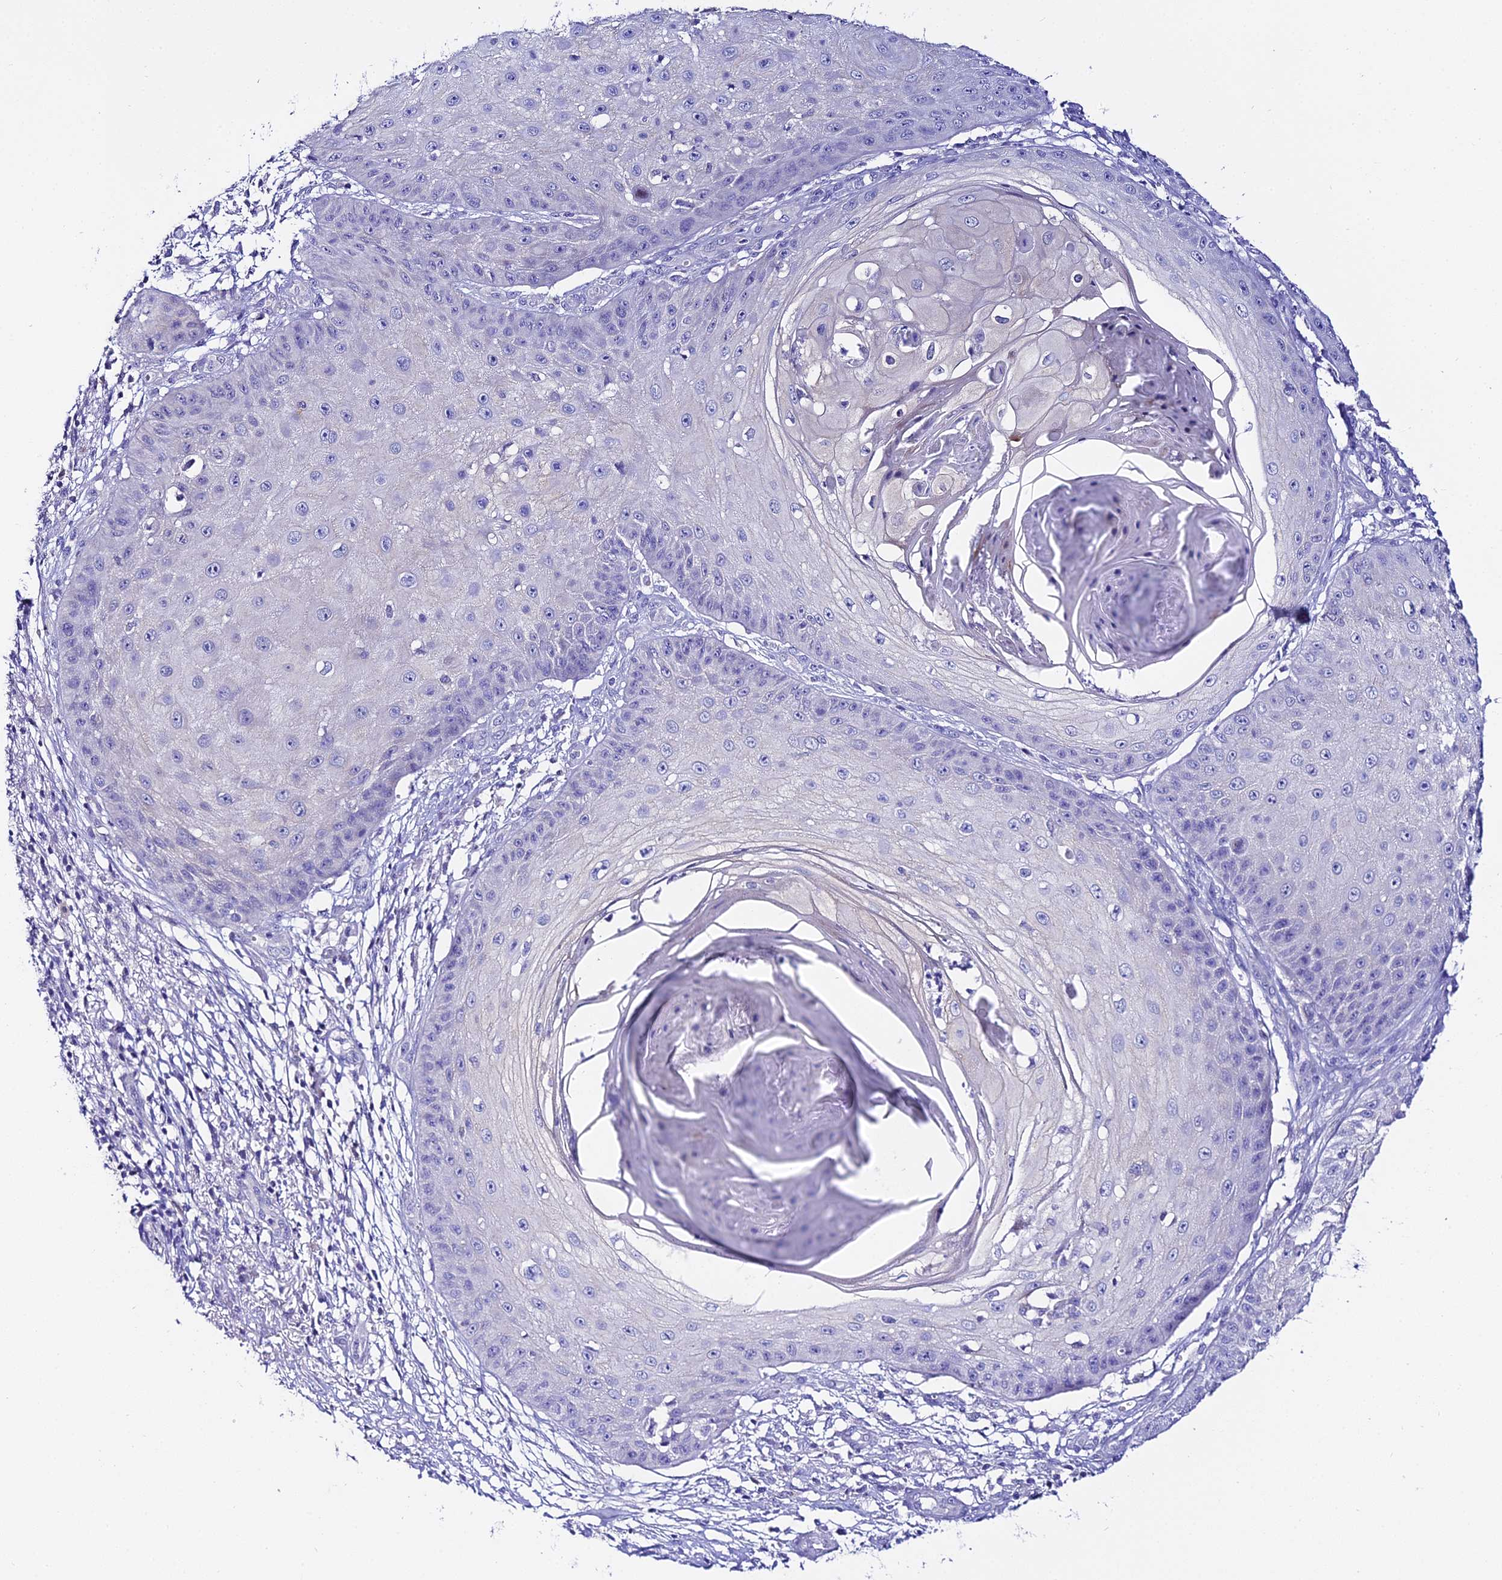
{"staining": {"intensity": "negative", "quantity": "none", "location": "none"}, "tissue": "skin cancer", "cell_type": "Tumor cells", "image_type": "cancer", "snomed": [{"axis": "morphology", "description": "Squamous cell carcinoma, NOS"}, {"axis": "topography", "description": "Skin"}], "caption": "DAB (3,3'-diaminobenzidine) immunohistochemical staining of human skin squamous cell carcinoma shows no significant staining in tumor cells.", "gene": "ATG16L2", "patient": {"sex": "male", "age": 70}}